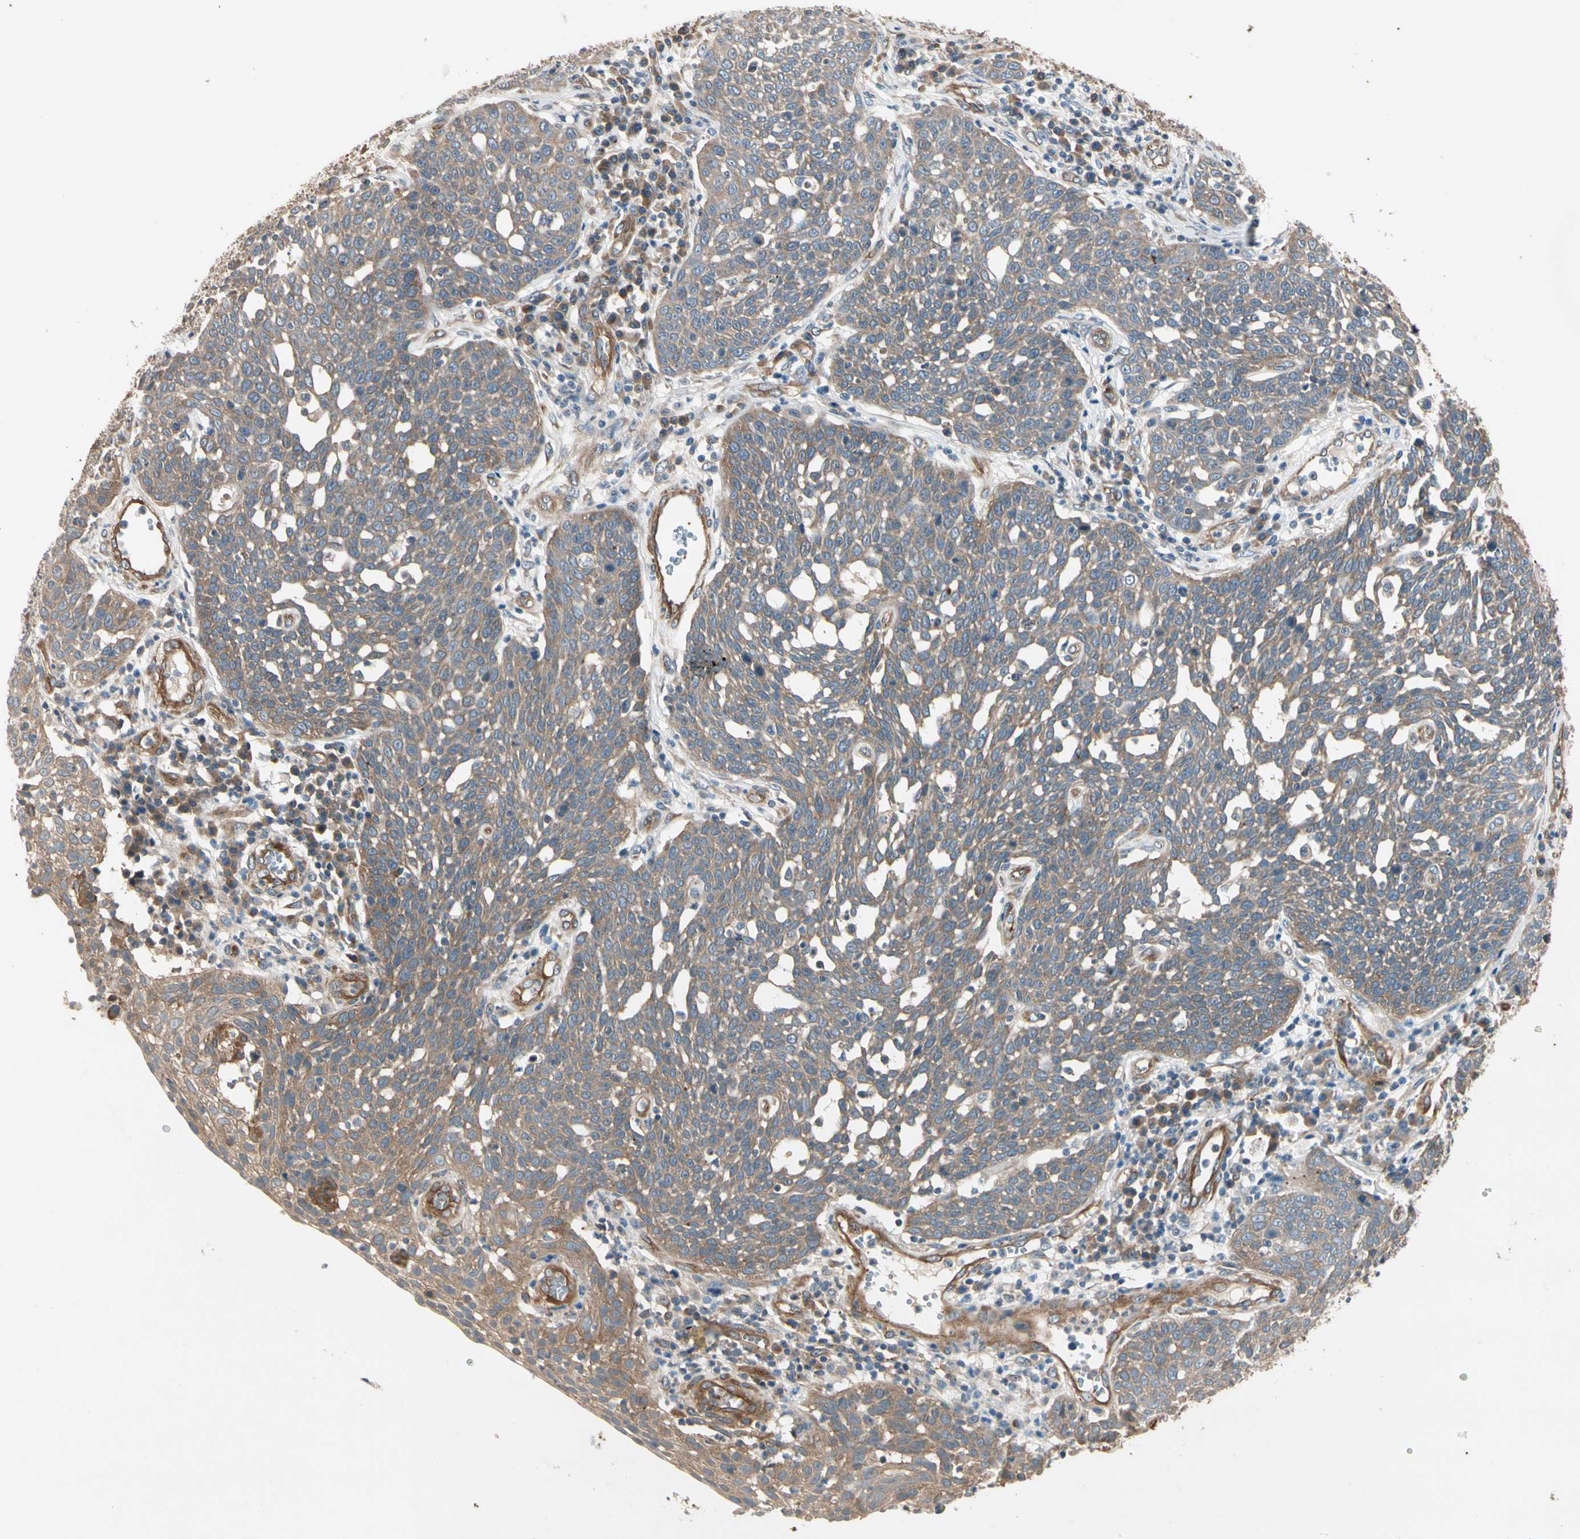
{"staining": {"intensity": "moderate", "quantity": ">75%", "location": "cytoplasmic/membranous"}, "tissue": "cervical cancer", "cell_type": "Tumor cells", "image_type": "cancer", "snomed": [{"axis": "morphology", "description": "Squamous cell carcinoma, NOS"}, {"axis": "topography", "description": "Cervix"}], "caption": "Cervical squamous cell carcinoma stained with immunohistochemistry (IHC) reveals moderate cytoplasmic/membranous positivity in about >75% of tumor cells.", "gene": "ROCK2", "patient": {"sex": "female", "age": 34}}